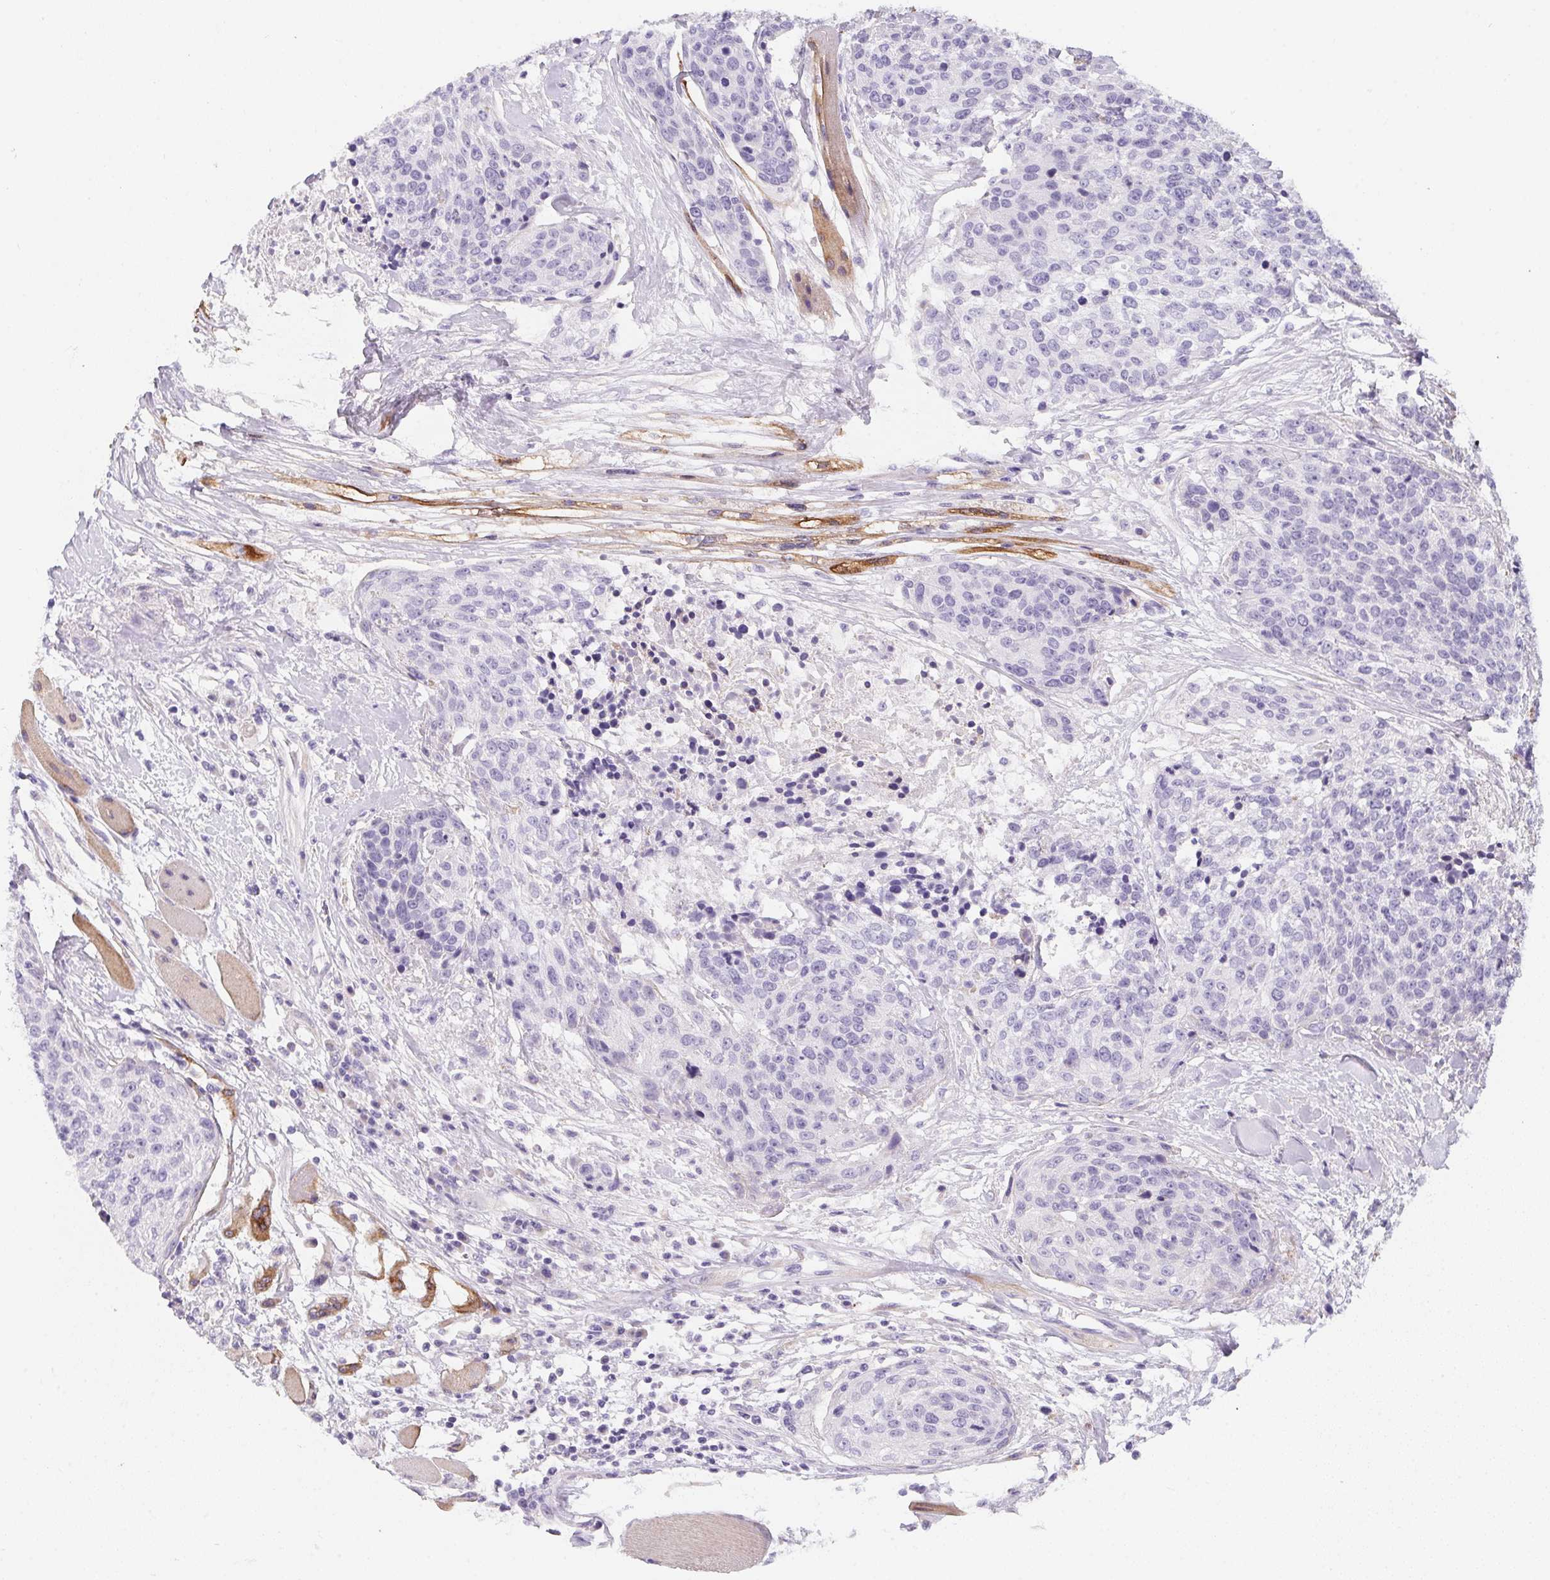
{"staining": {"intensity": "negative", "quantity": "none", "location": "none"}, "tissue": "head and neck cancer", "cell_type": "Tumor cells", "image_type": "cancer", "snomed": [{"axis": "morphology", "description": "Squamous cell carcinoma, NOS"}, {"axis": "topography", "description": "Oral tissue"}, {"axis": "topography", "description": "Head-Neck"}], "caption": "This micrograph is of head and neck cancer (squamous cell carcinoma) stained with immunohistochemistry to label a protein in brown with the nuclei are counter-stained blue. There is no positivity in tumor cells.", "gene": "MAP1A", "patient": {"sex": "male", "age": 64}}